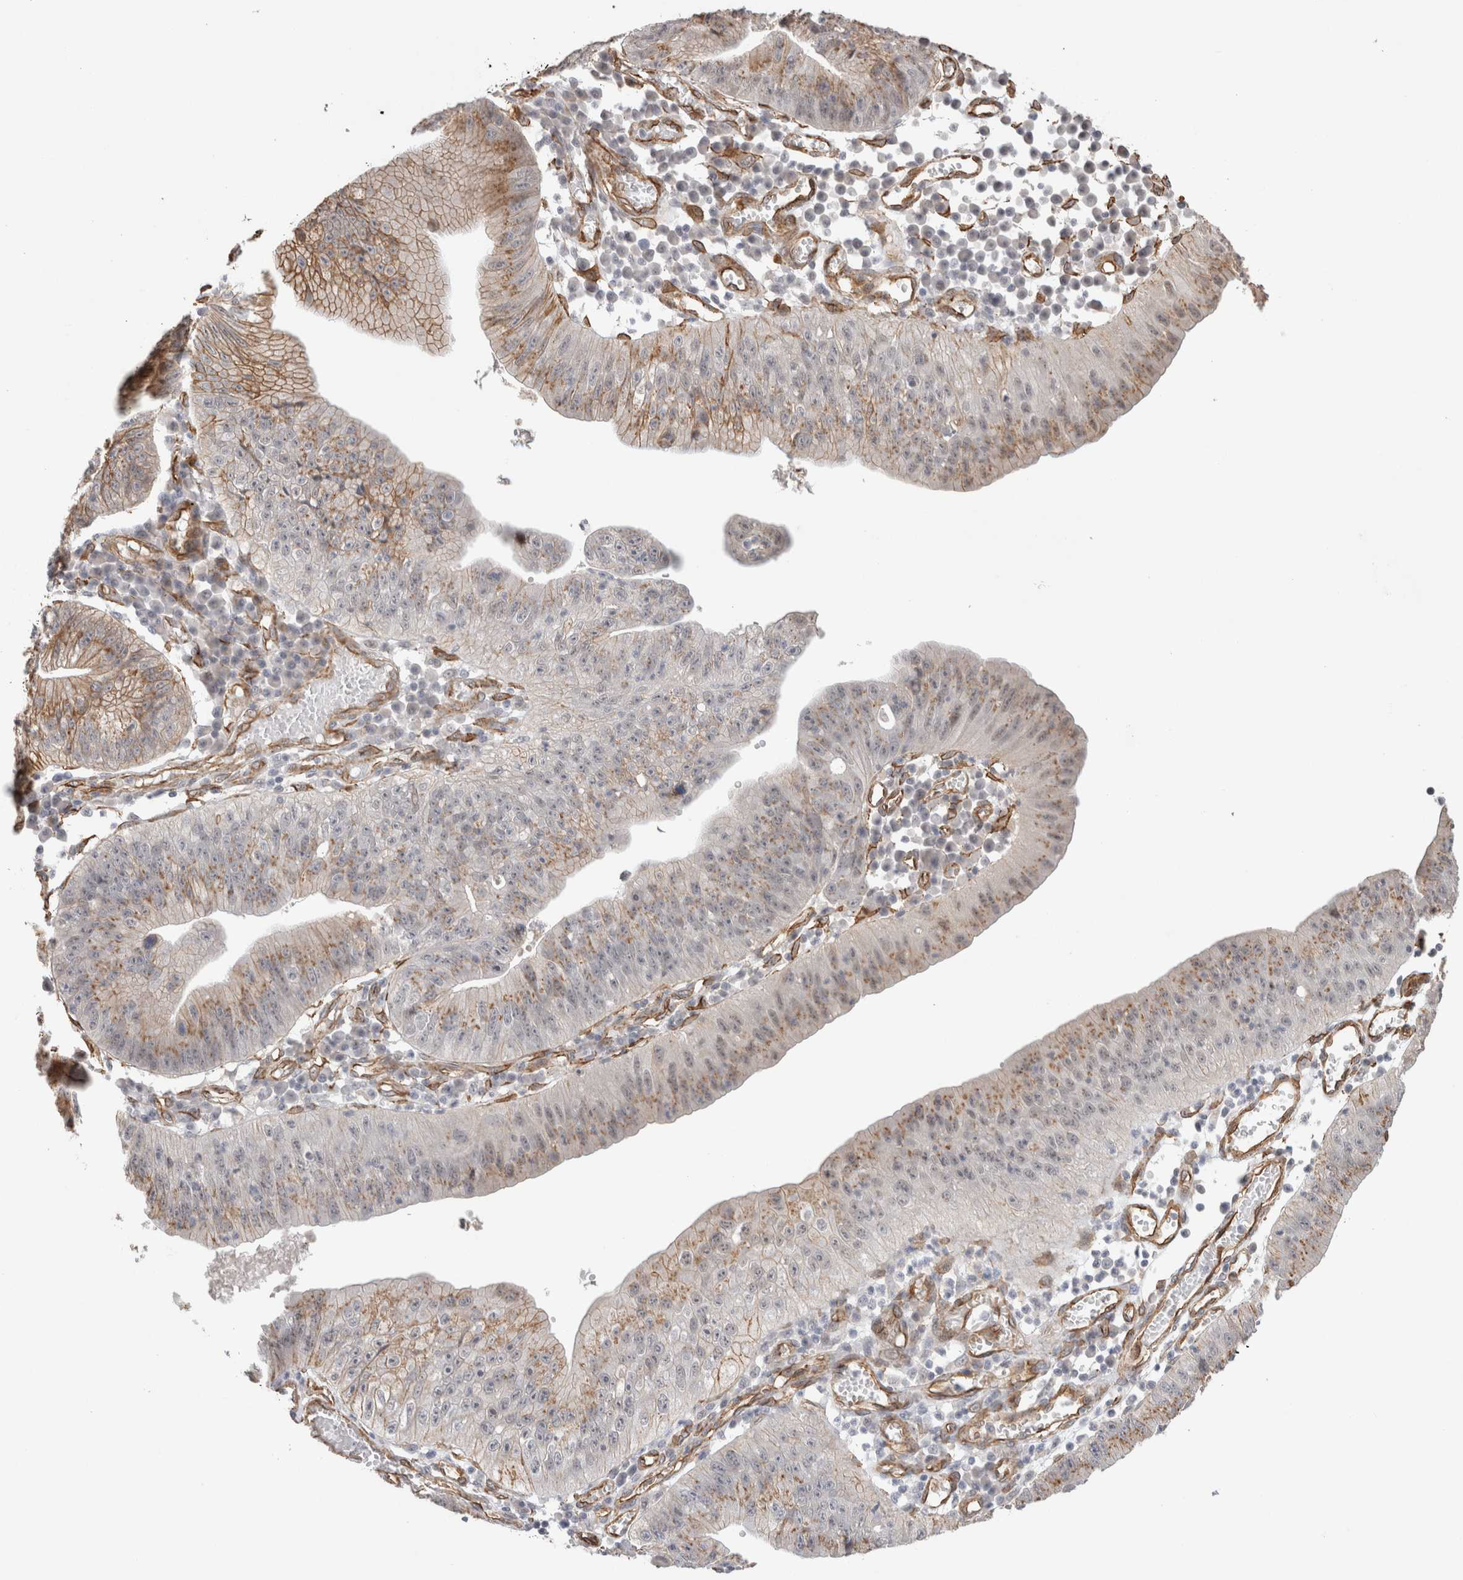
{"staining": {"intensity": "moderate", "quantity": ">75%", "location": "cytoplasmic/membranous"}, "tissue": "stomach cancer", "cell_type": "Tumor cells", "image_type": "cancer", "snomed": [{"axis": "morphology", "description": "Adenocarcinoma, NOS"}, {"axis": "topography", "description": "Stomach"}], "caption": "A histopathology image of human stomach cancer stained for a protein exhibits moderate cytoplasmic/membranous brown staining in tumor cells.", "gene": "CAAP1", "patient": {"sex": "male", "age": 59}}